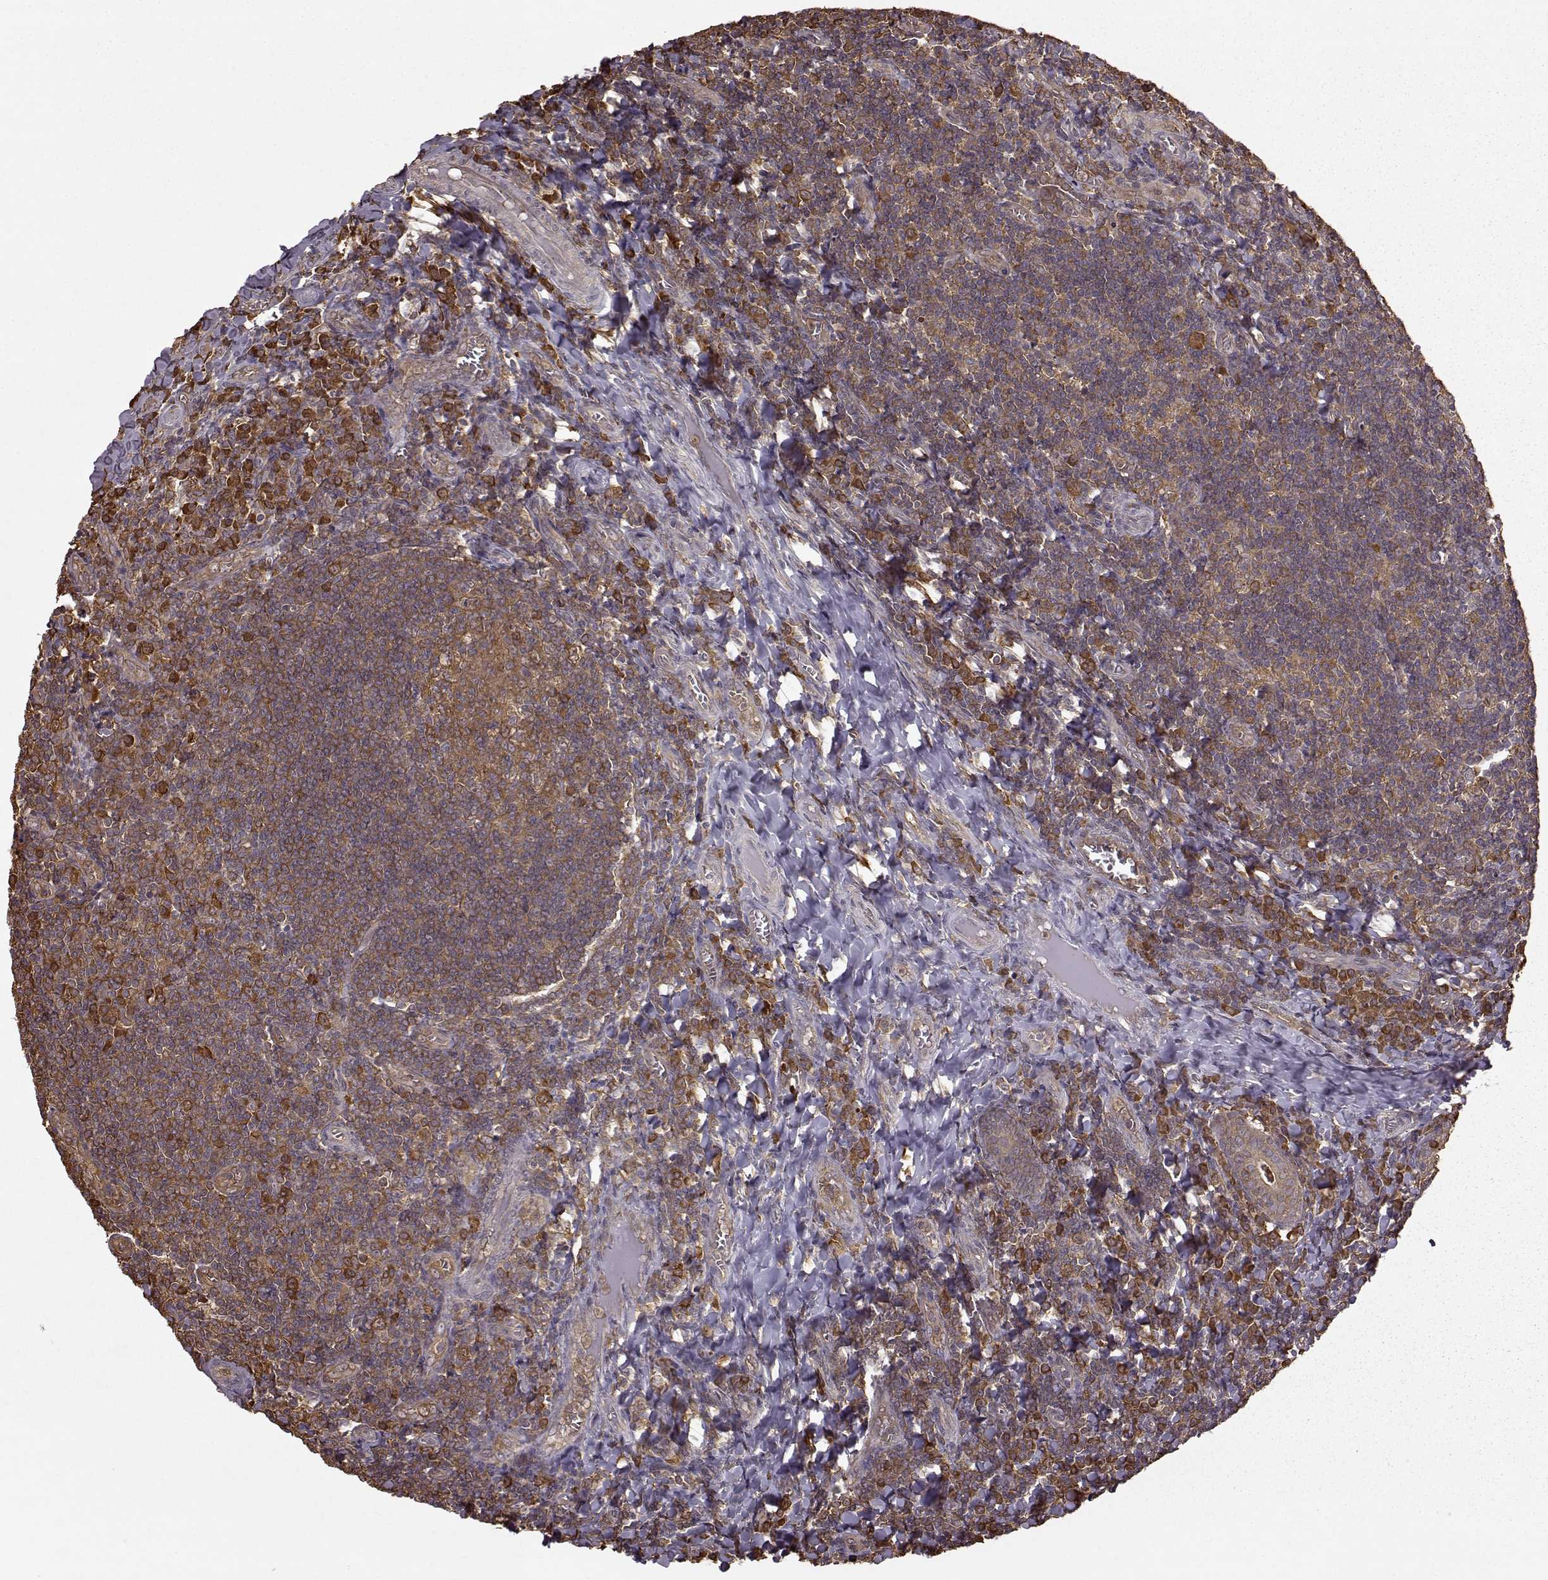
{"staining": {"intensity": "moderate", "quantity": "25%-75%", "location": "cytoplasmic/membranous"}, "tissue": "tonsil", "cell_type": "Germinal center cells", "image_type": "normal", "snomed": [{"axis": "morphology", "description": "Normal tissue, NOS"}, {"axis": "morphology", "description": "Inflammation, NOS"}, {"axis": "topography", "description": "Tonsil"}], "caption": "Moderate cytoplasmic/membranous staining is seen in approximately 25%-75% of germinal center cells in benign tonsil.", "gene": "NME1", "patient": {"sex": "female", "age": 31}}